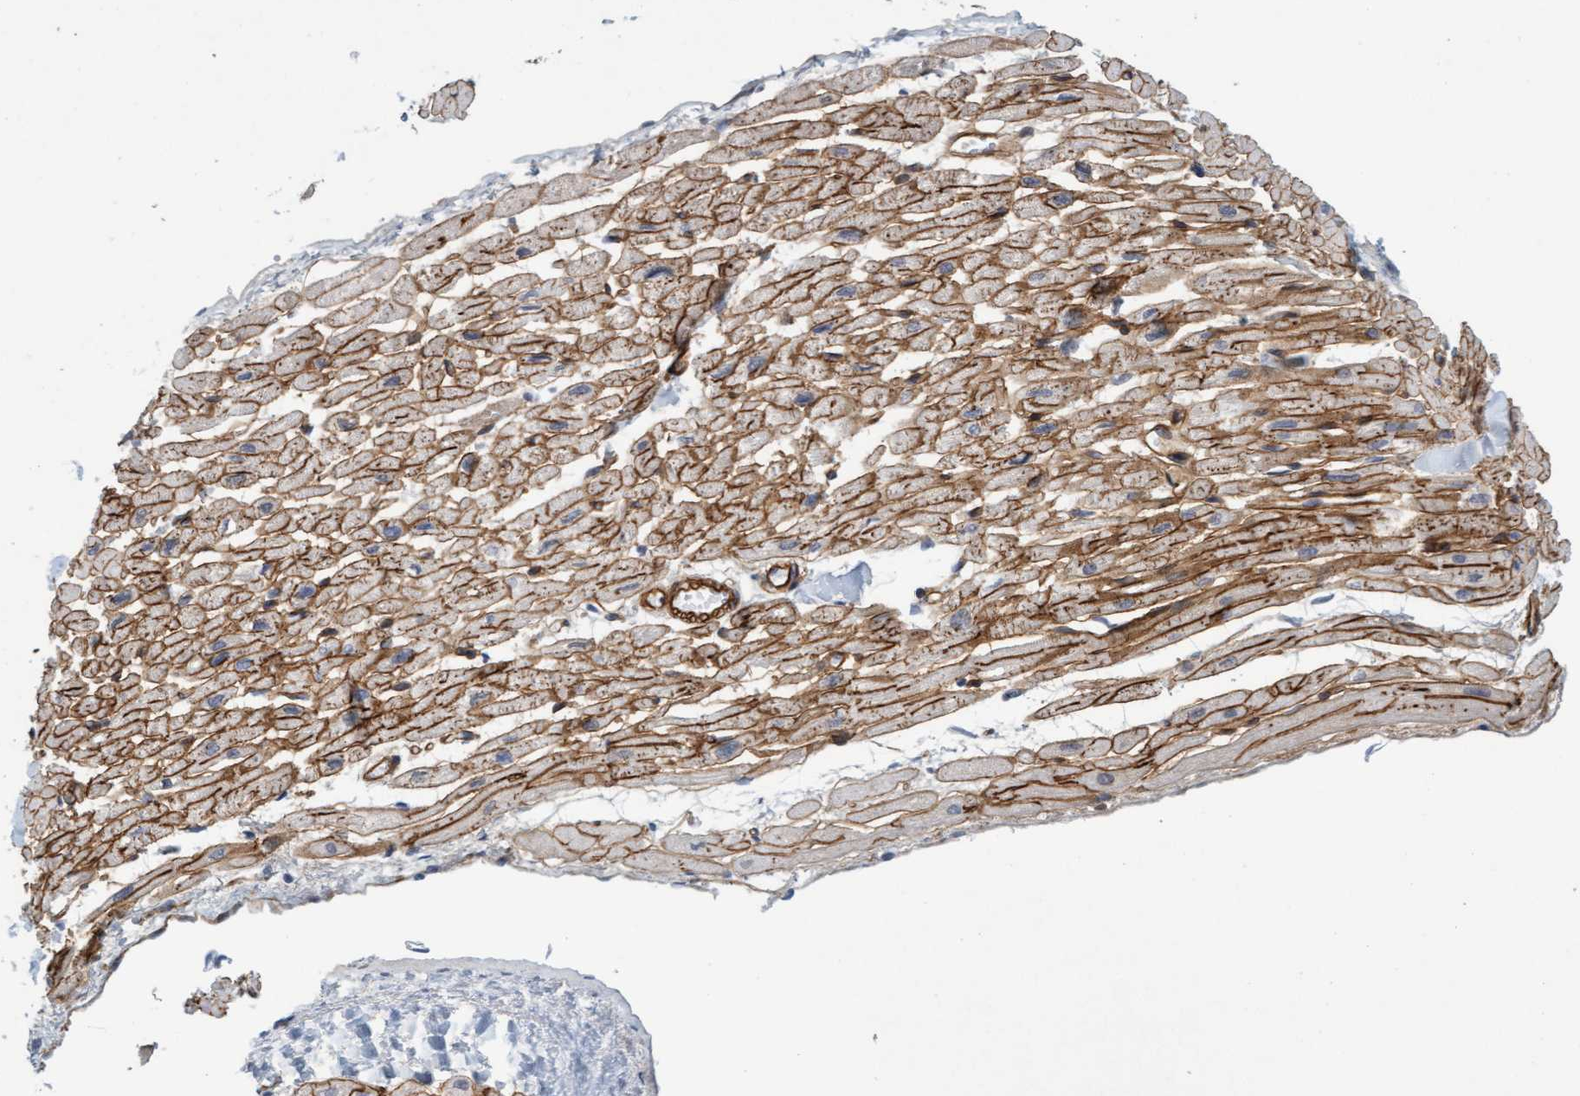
{"staining": {"intensity": "moderate", "quantity": ">75%", "location": "cytoplasmic/membranous"}, "tissue": "heart muscle", "cell_type": "Cardiomyocytes", "image_type": "normal", "snomed": [{"axis": "morphology", "description": "Normal tissue, NOS"}, {"axis": "topography", "description": "Heart"}], "caption": "An immunohistochemistry (IHC) image of unremarkable tissue is shown. Protein staining in brown labels moderate cytoplasmic/membranous positivity in heart muscle within cardiomyocytes.", "gene": "TSTD2", "patient": {"sex": "male", "age": 45}}